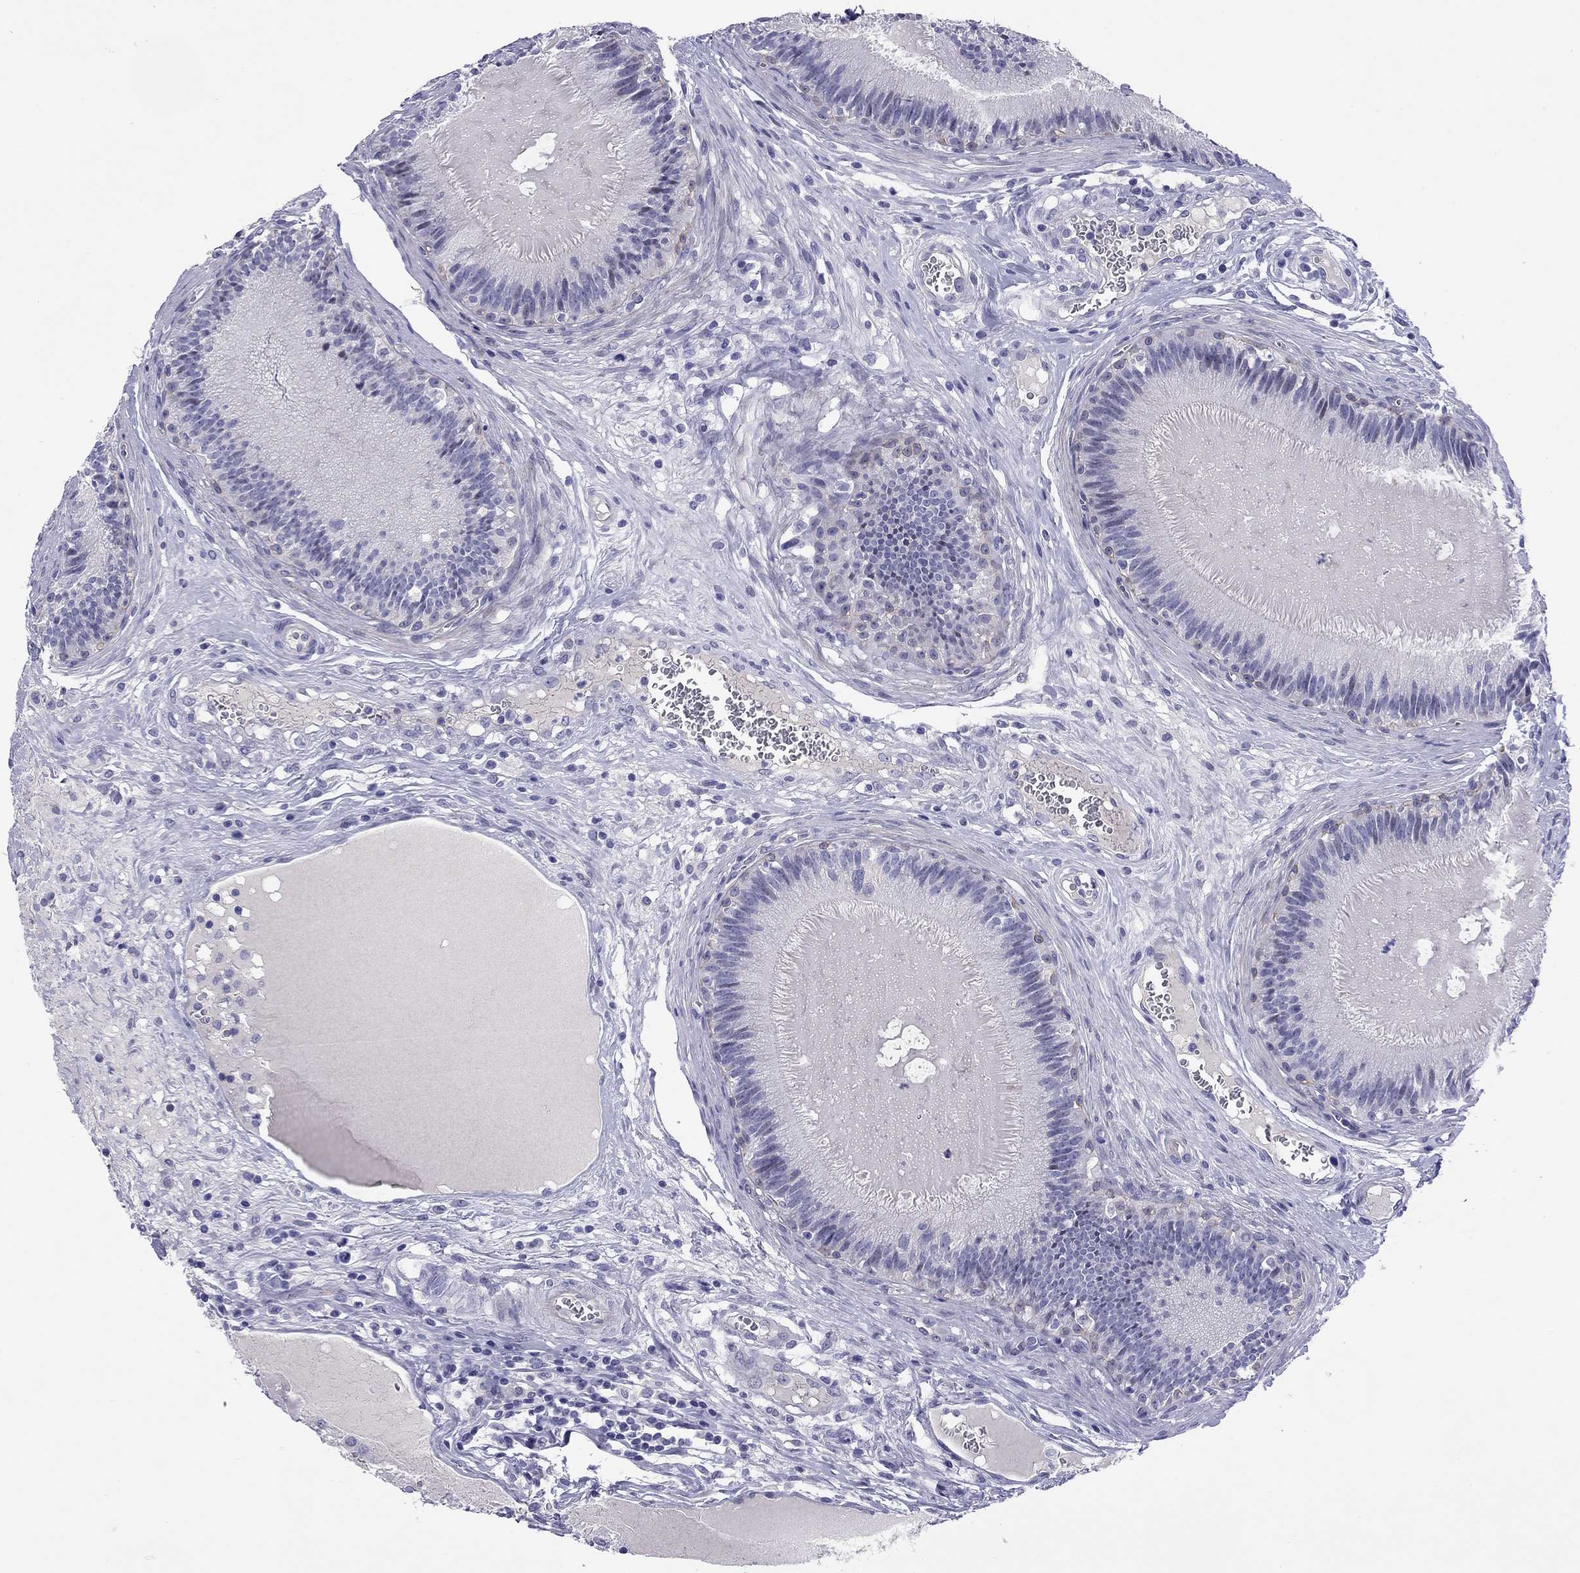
{"staining": {"intensity": "negative", "quantity": "none", "location": "none"}, "tissue": "epididymis", "cell_type": "Glandular cells", "image_type": "normal", "snomed": [{"axis": "morphology", "description": "Normal tissue, NOS"}, {"axis": "topography", "description": "Epididymis"}], "caption": "The IHC histopathology image has no significant expression in glandular cells of epididymis. Brightfield microscopy of immunohistochemistry (IHC) stained with DAB (brown) and hematoxylin (blue), captured at high magnification.", "gene": "CMYA5", "patient": {"sex": "male", "age": 27}}